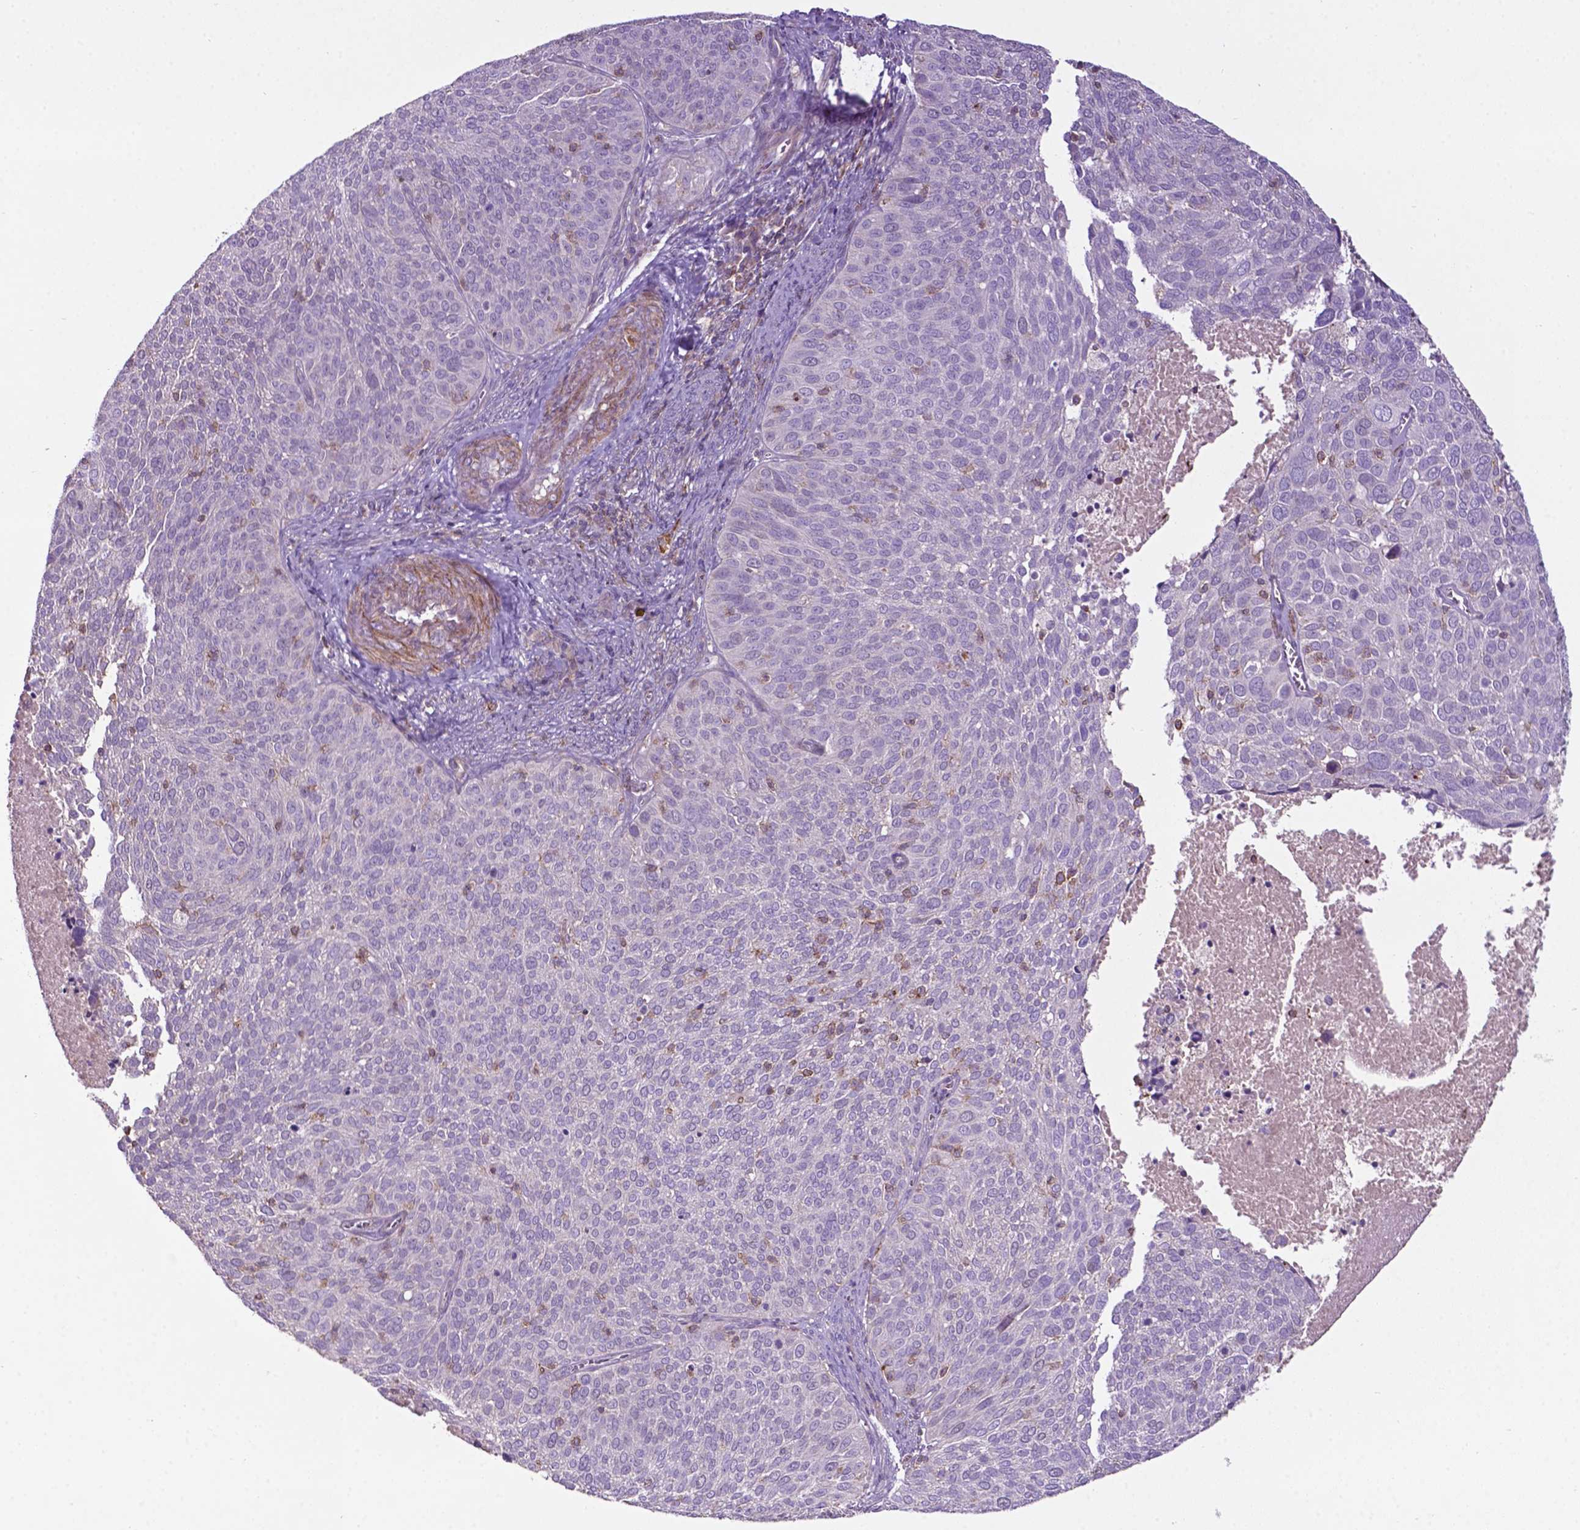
{"staining": {"intensity": "negative", "quantity": "none", "location": "none"}, "tissue": "cervical cancer", "cell_type": "Tumor cells", "image_type": "cancer", "snomed": [{"axis": "morphology", "description": "Squamous cell carcinoma, NOS"}, {"axis": "topography", "description": "Cervix"}], "caption": "Human cervical cancer (squamous cell carcinoma) stained for a protein using immunohistochemistry shows no expression in tumor cells.", "gene": "BMP4", "patient": {"sex": "female", "age": 39}}